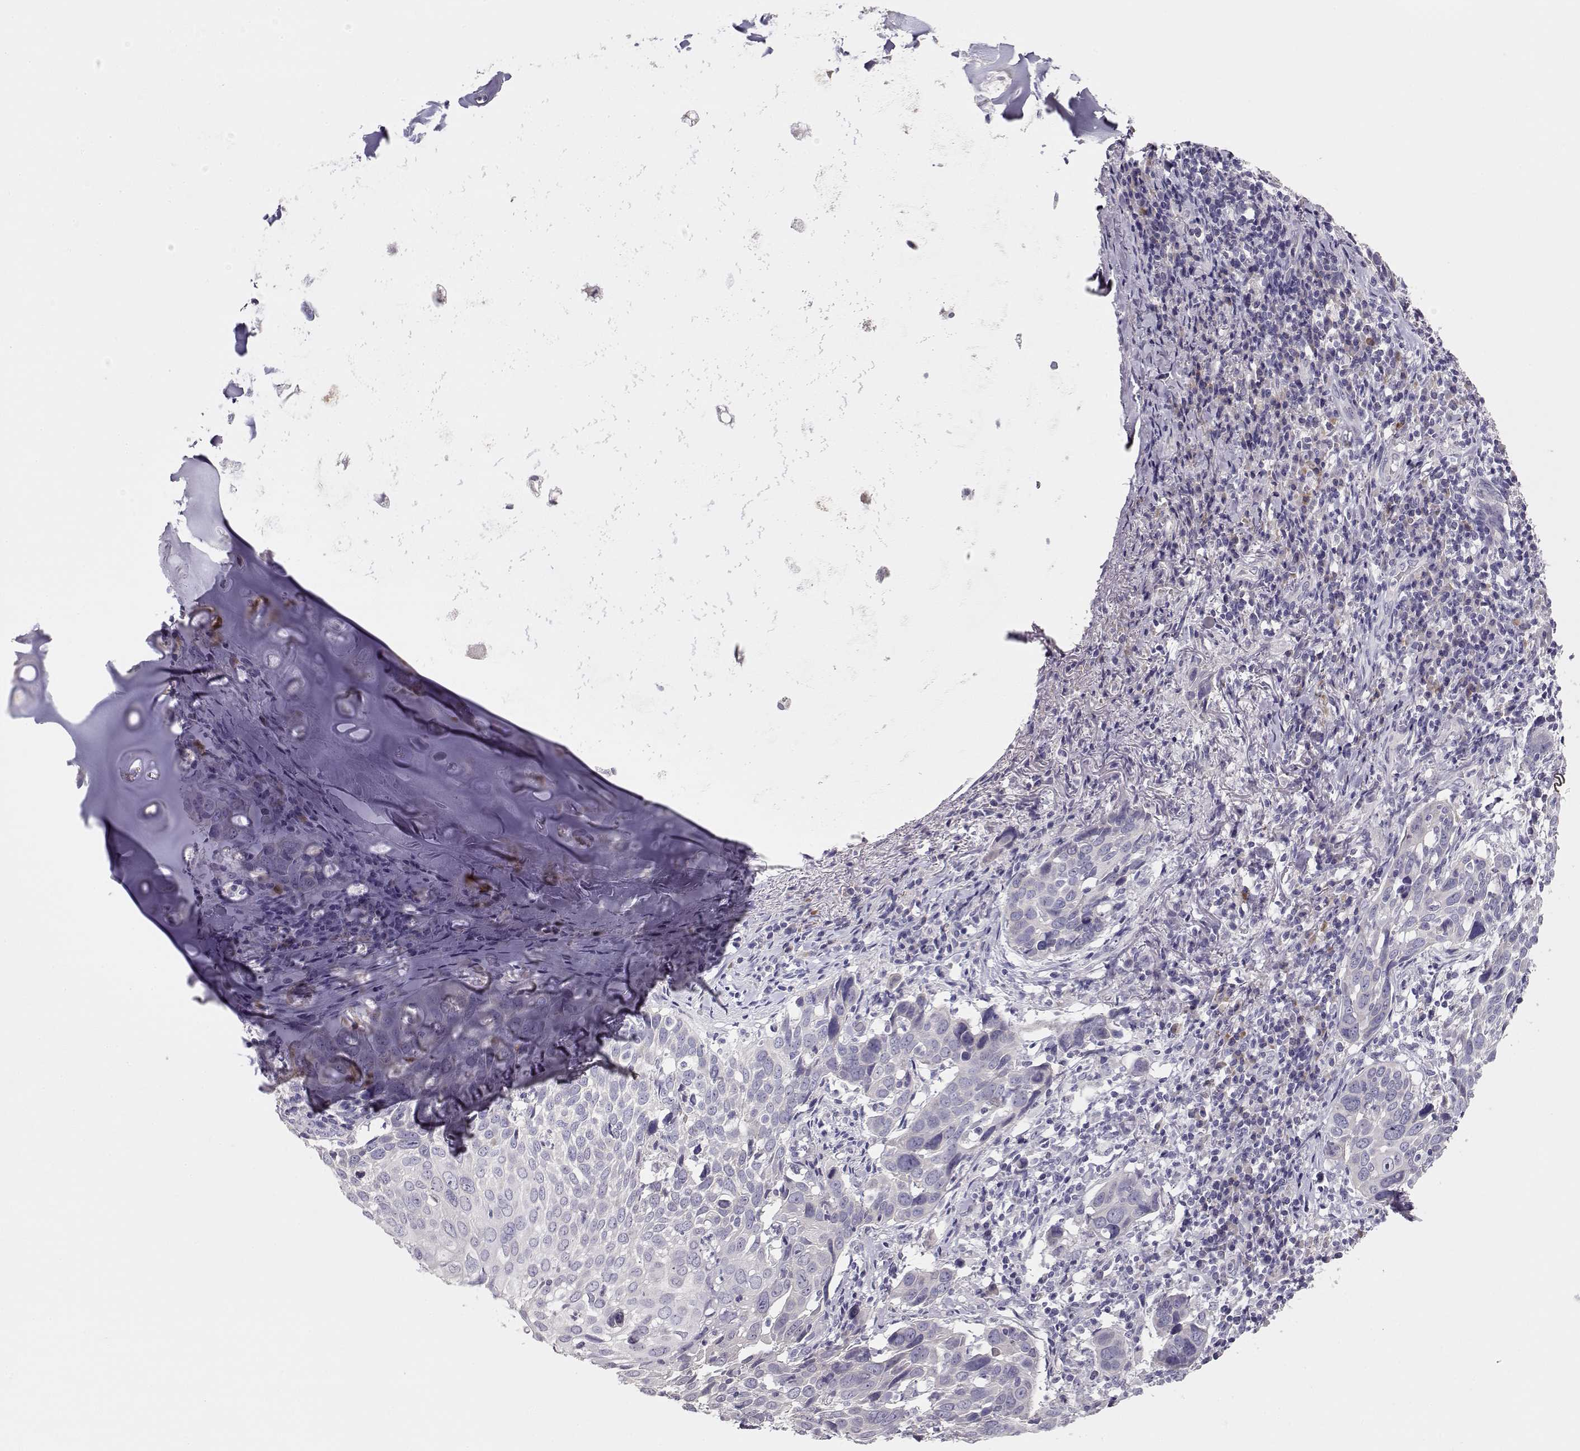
{"staining": {"intensity": "negative", "quantity": "none", "location": "none"}, "tissue": "lung cancer", "cell_type": "Tumor cells", "image_type": "cancer", "snomed": [{"axis": "morphology", "description": "Squamous cell carcinoma, NOS"}, {"axis": "topography", "description": "Lung"}], "caption": "Tumor cells are negative for protein expression in human squamous cell carcinoma (lung).", "gene": "GLIPR1L2", "patient": {"sex": "male", "age": 57}}